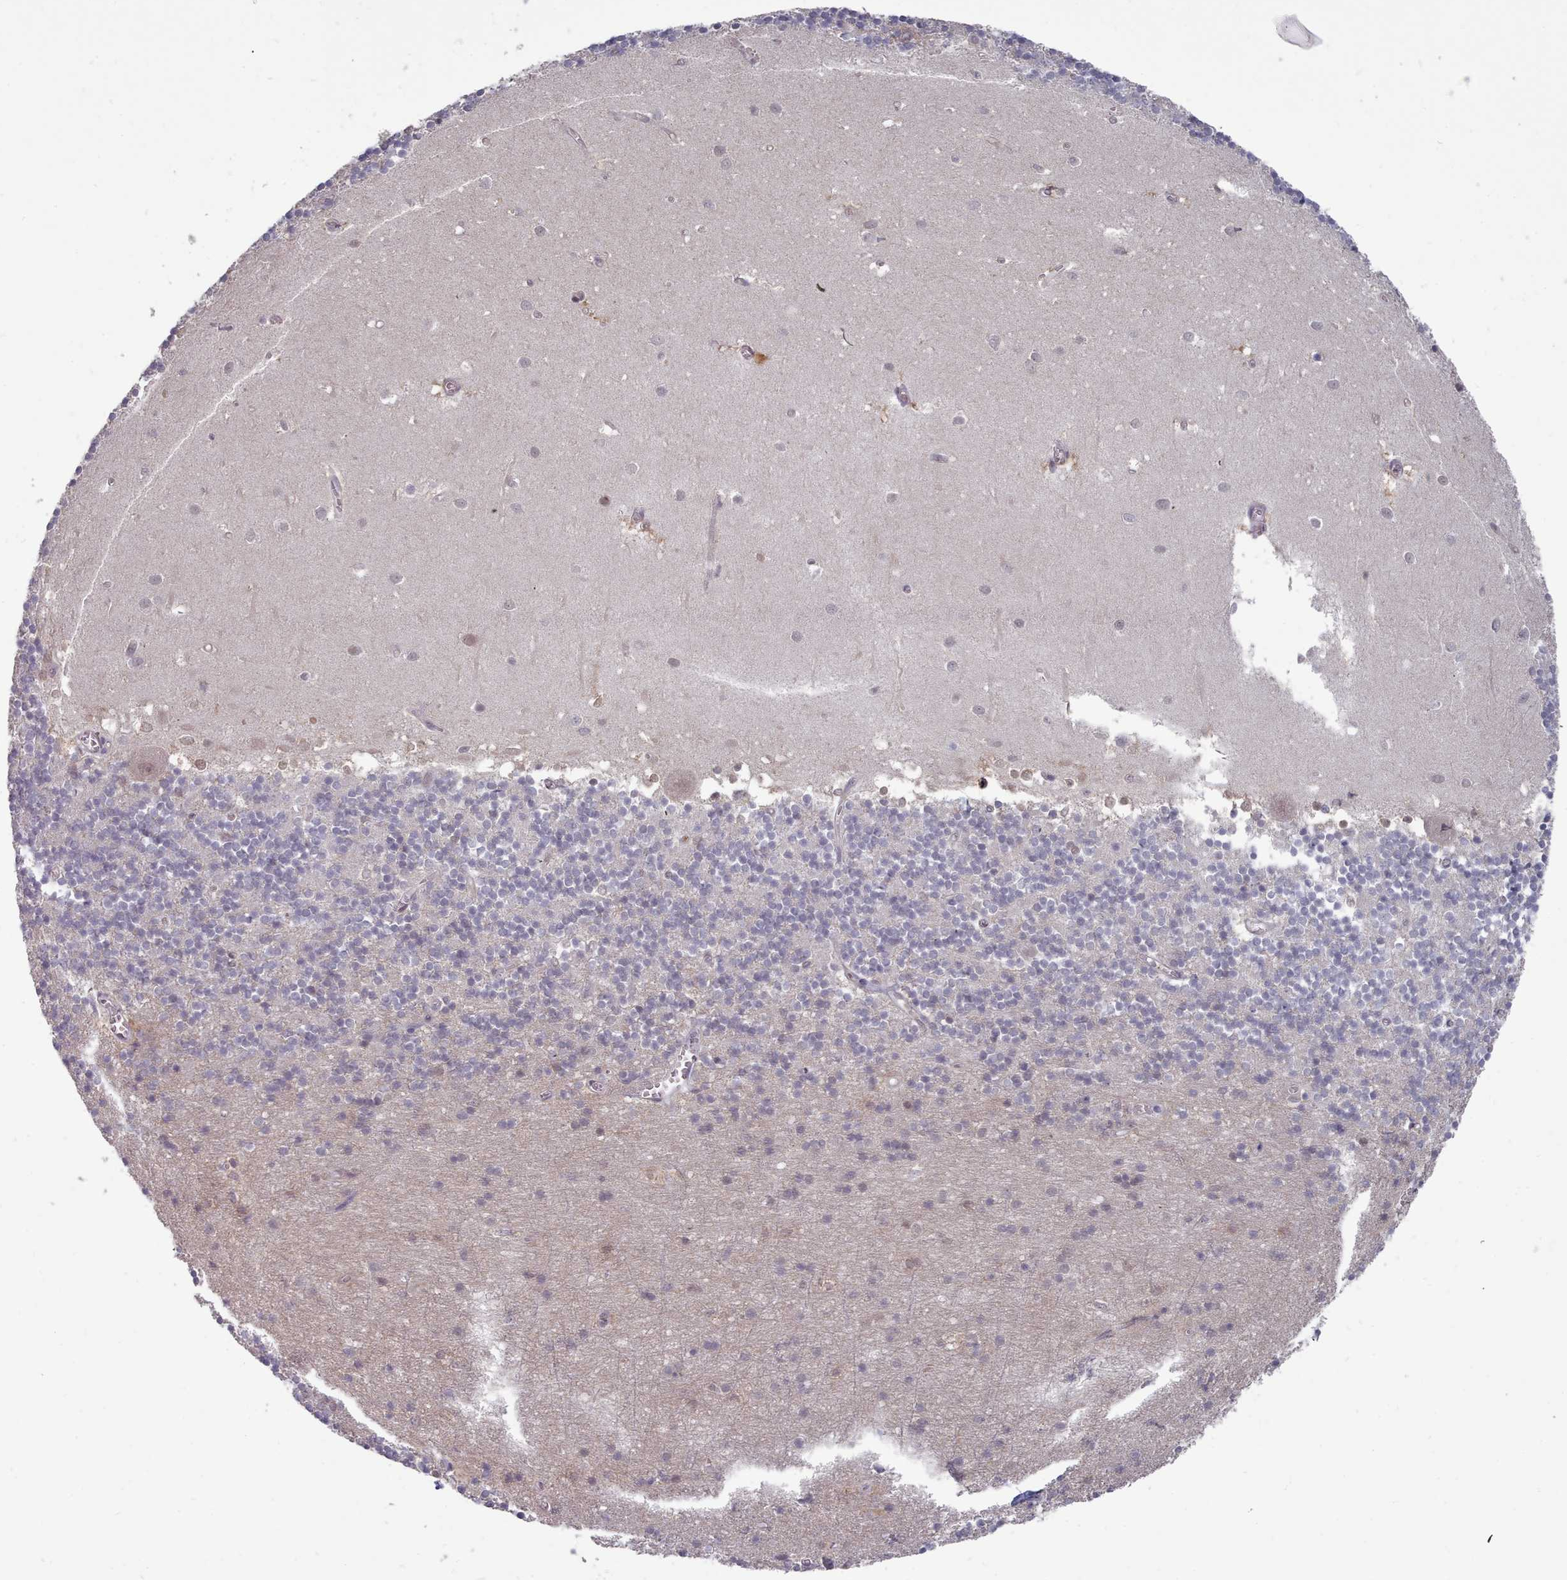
{"staining": {"intensity": "negative", "quantity": "none", "location": "none"}, "tissue": "cerebellum", "cell_type": "Cells in granular layer", "image_type": "normal", "snomed": [{"axis": "morphology", "description": "Normal tissue, NOS"}, {"axis": "topography", "description": "Cerebellum"}], "caption": "IHC photomicrograph of normal cerebellum stained for a protein (brown), which displays no staining in cells in granular layer.", "gene": "GINS1", "patient": {"sex": "male", "age": 54}}